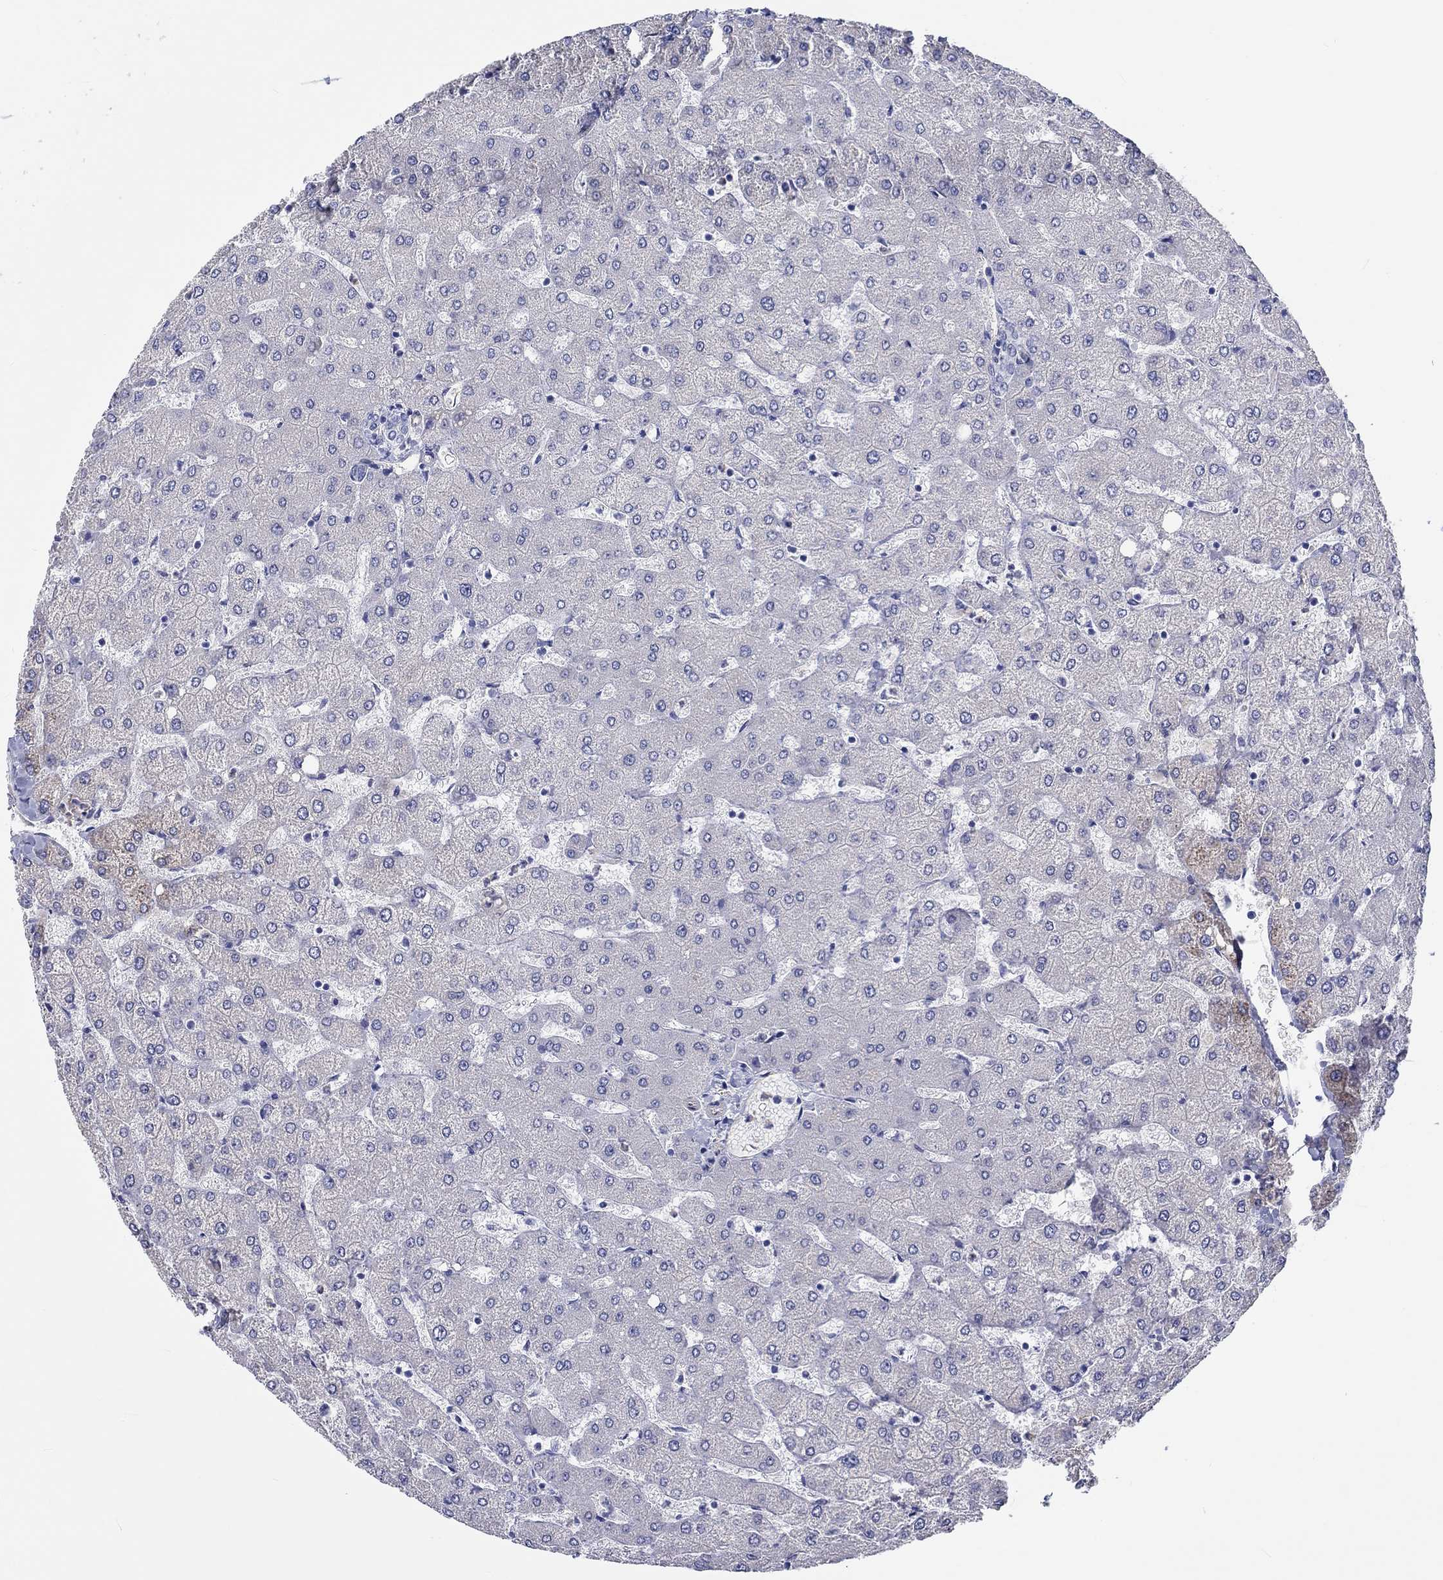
{"staining": {"intensity": "negative", "quantity": "none", "location": "none"}, "tissue": "liver", "cell_type": "Cholangiocytes", "image_type": "normal", "snomed": [{"axis": "morphology", "description": "Normal tissue, NOS"}, {"axis": "topography", "description": "Liver"}], "caption": "This is a micrograph of IHC staining of benign liver, which shows no expression in cholangiocytes.", "gene": "CDY1B", "patient": {"sex": "female", "age": 54}}